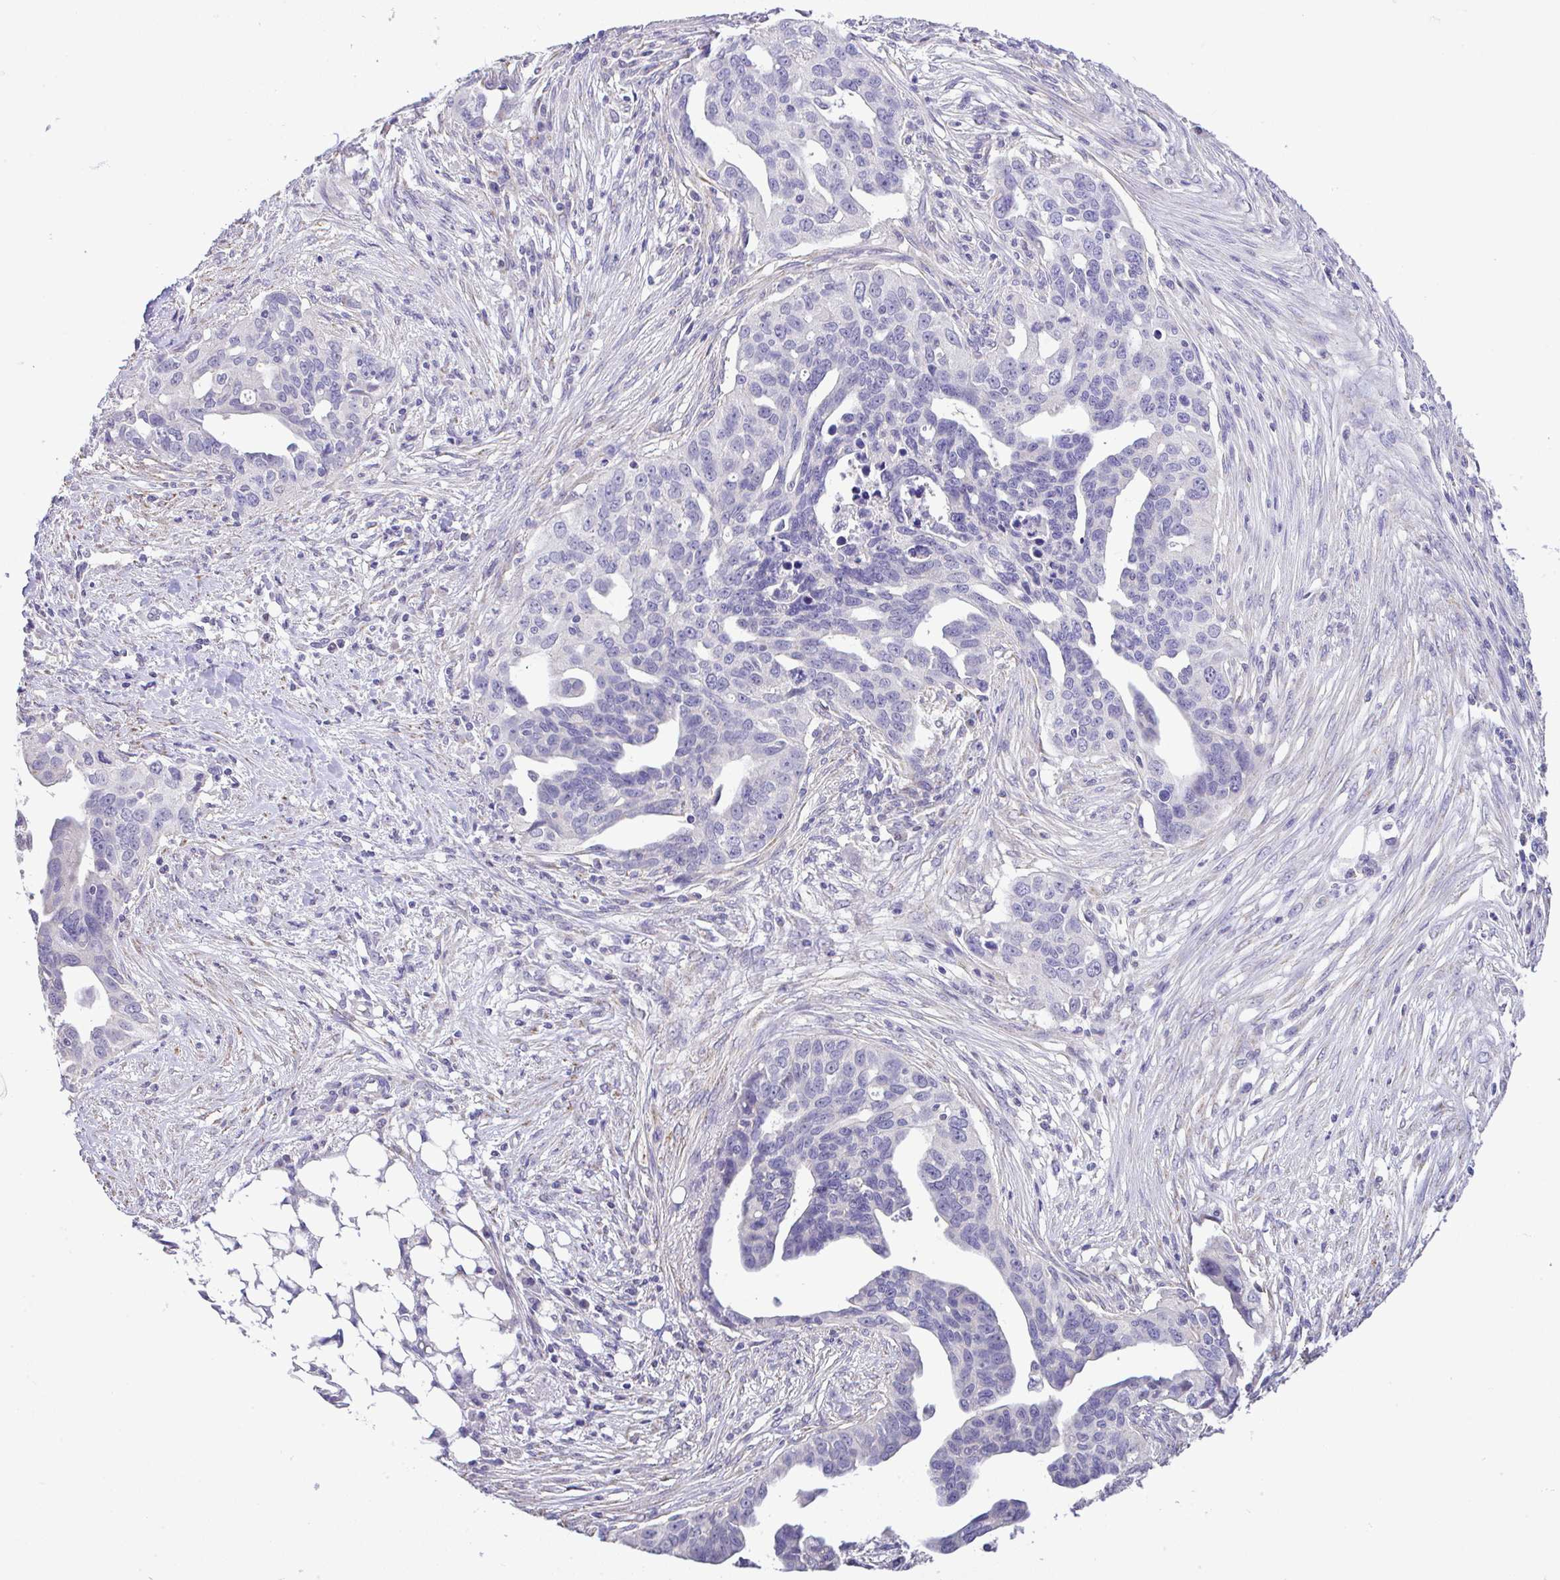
{"staining": {"intensity": "negative", "quantity": "none", "location": "none"}, "tissue": "ovarian cancer", "cell_type": "Tumor cells", "image_type": "cancer", "snomed": [{"axis": "morphology", "description": "Carcinoma, endometroid"}, {"axis": "morphology", "description": "Cystadenocarcinoma, serous, NOS"}, {"axis": "topography", "description": "Ovary"}], "caption": "DAB (3,3'-diaminobenzidine) immunohistochemical staining of human ovarian endometroid carcinoma demonstrates no significant expression in tumor cells.", "gene": "CTU1", "patient": {"sex": "female", "age": 45}}